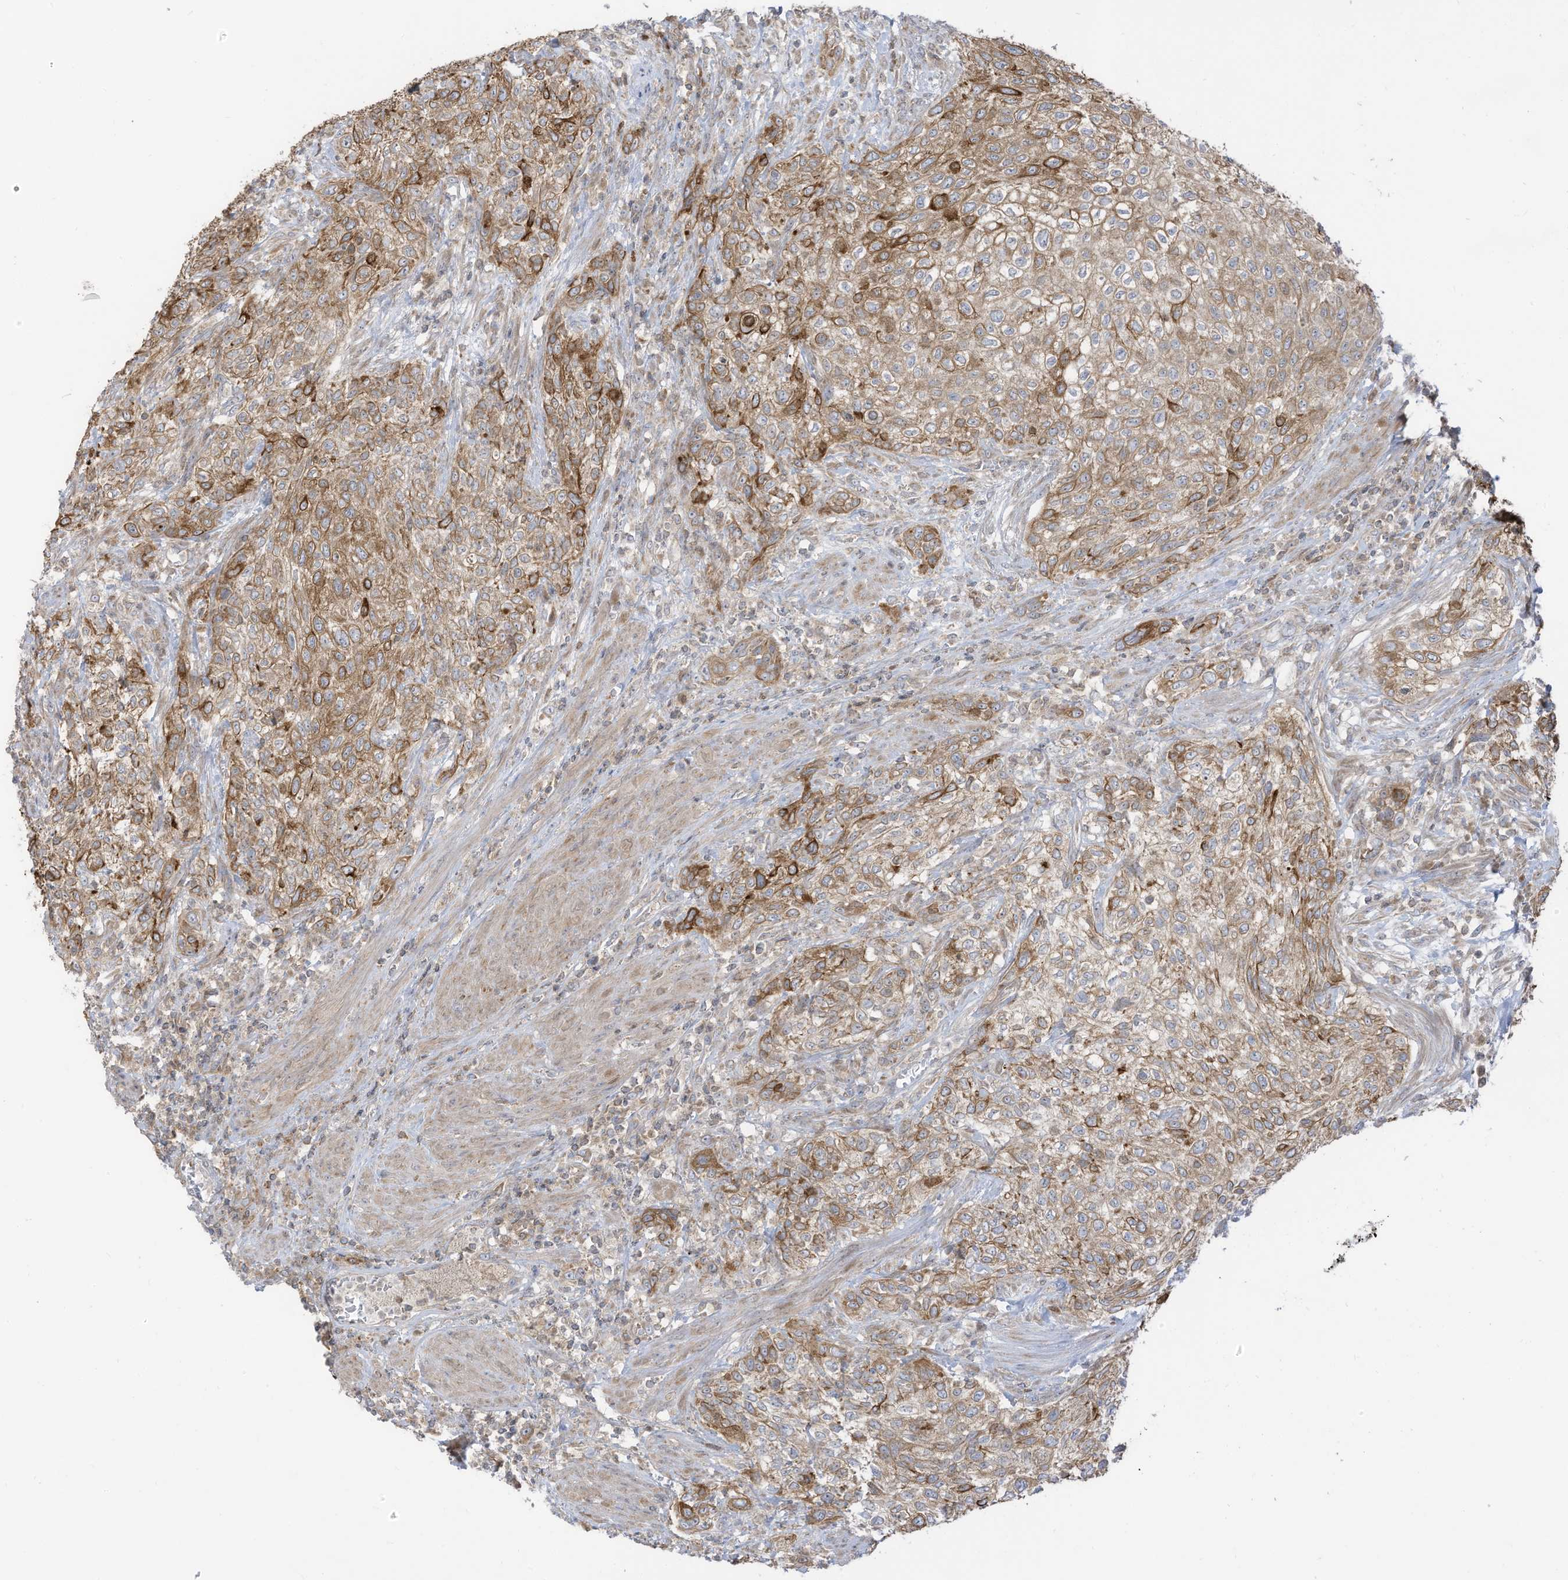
{"staining": {"intensity": "moderate", "quantity": ">75%", "location": "cytoplasmic/membranous"}, "tissue": "urothelial cancer", "cell_type": "Tumor cells", "image_type": "cancer", "snomed": [{"axis": "morphology", "description": "Urothelial carcinoma, High grade"}, {"axis": "topography", "description": "Urinary bladder"}], "caption": "DAB immunohistochemical staining of human urothelial cancer exhibits moderate cytoplasmic/membranous protein positivity in about >75% of tumor cells.", "gene": "CGAS", "patient": {"sex": "male", "age": 35}}